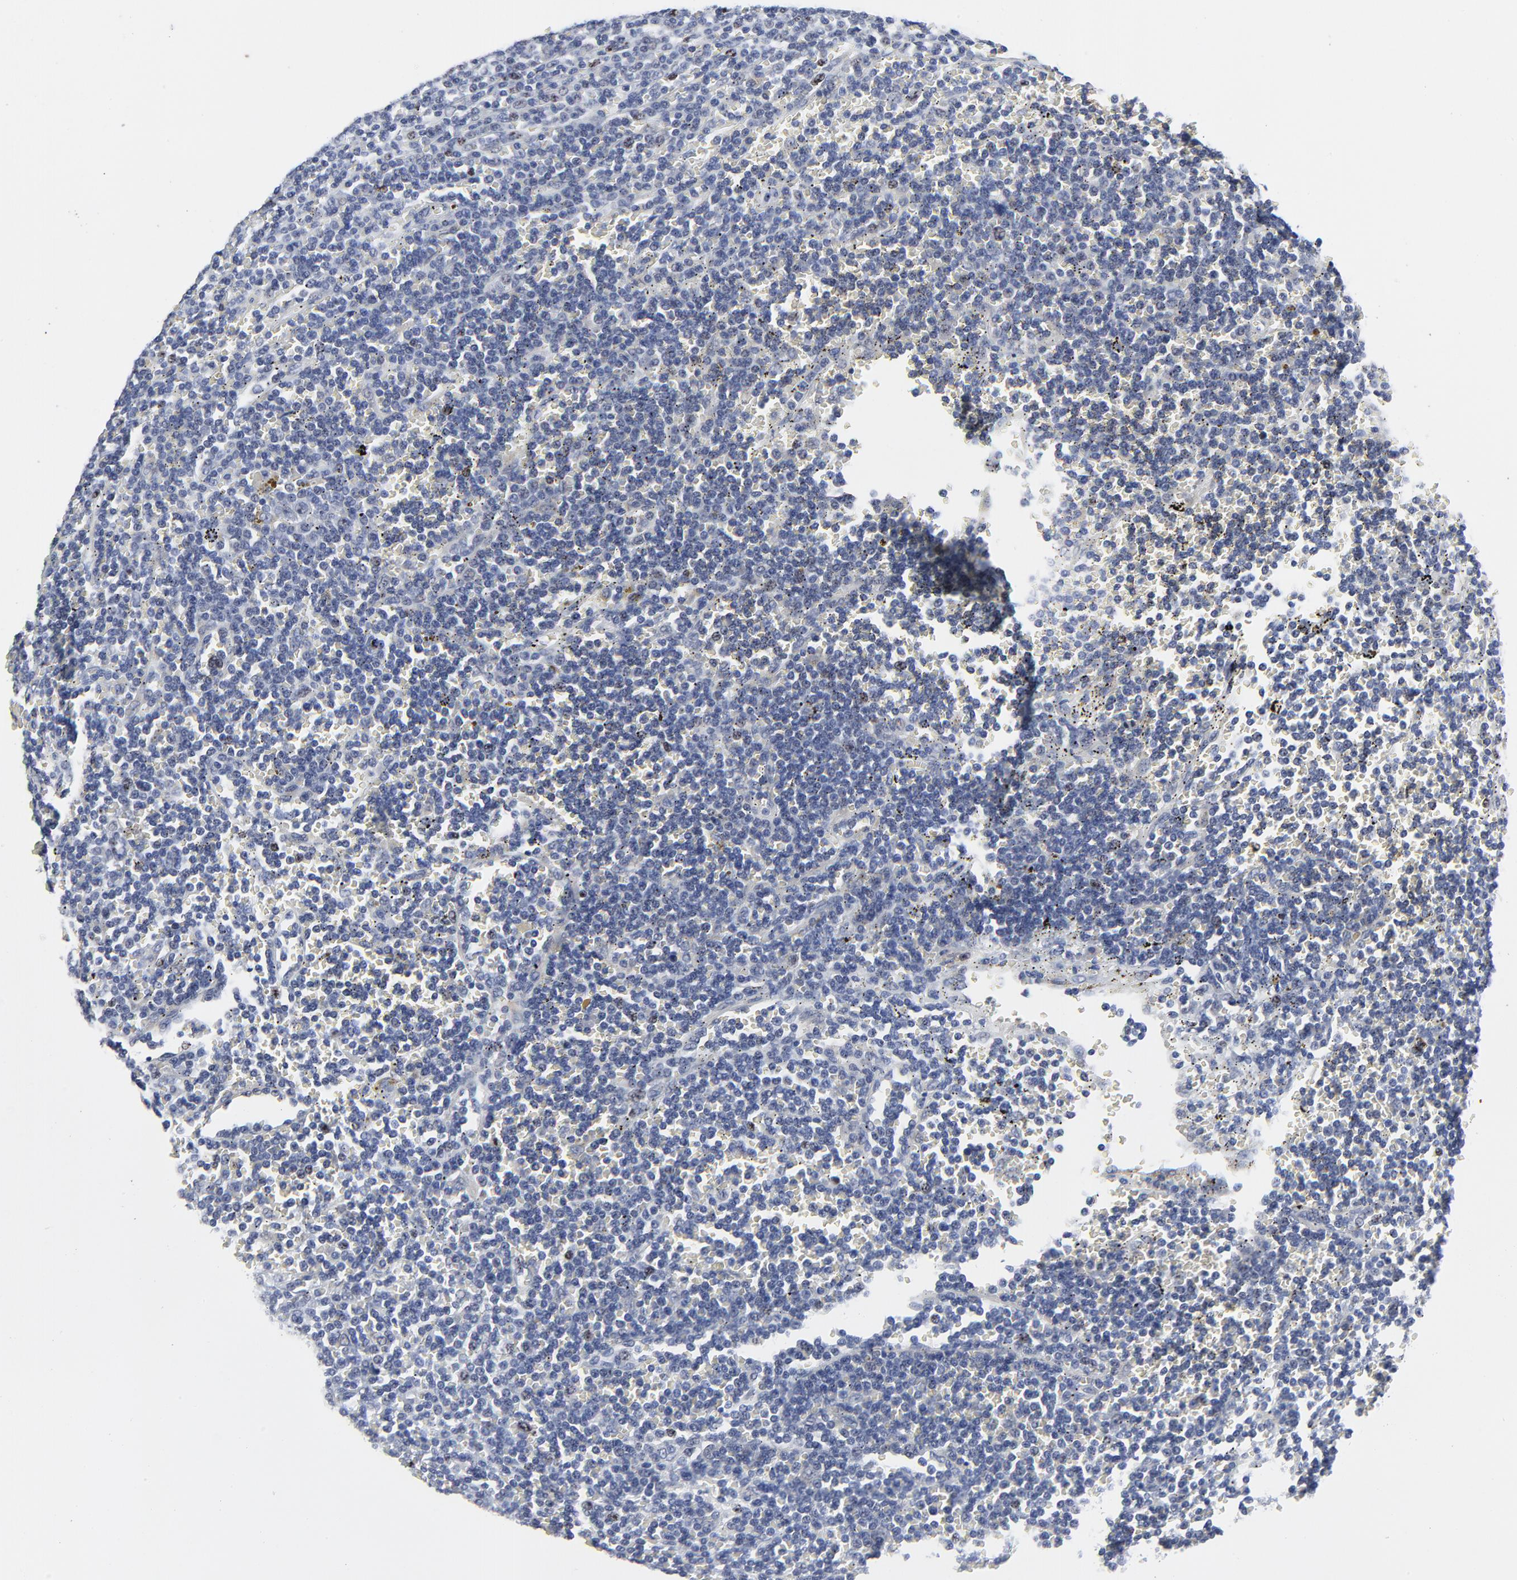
{"staining": {"intensity": "moderate", "quantity": "<25%", "location": "nuclear"}, "tissue": "lymphoma", "cell_type": "Tumor cells", "image_type": "cancer", "snomed": [{"axis": "morphology", "description": "Malignant lymphoma, non-Hodgkin's type, Low grade"}, {"axis": "topography", "description": "Spleen"}], "caption": "Approximately <25% of tumor cells in human lymphoma display moderate nuclear protein expression as visualized by brown immunohistochemical staining.", "gene": "ZNF589", "patient": {"sex": "male", "age": 80}}